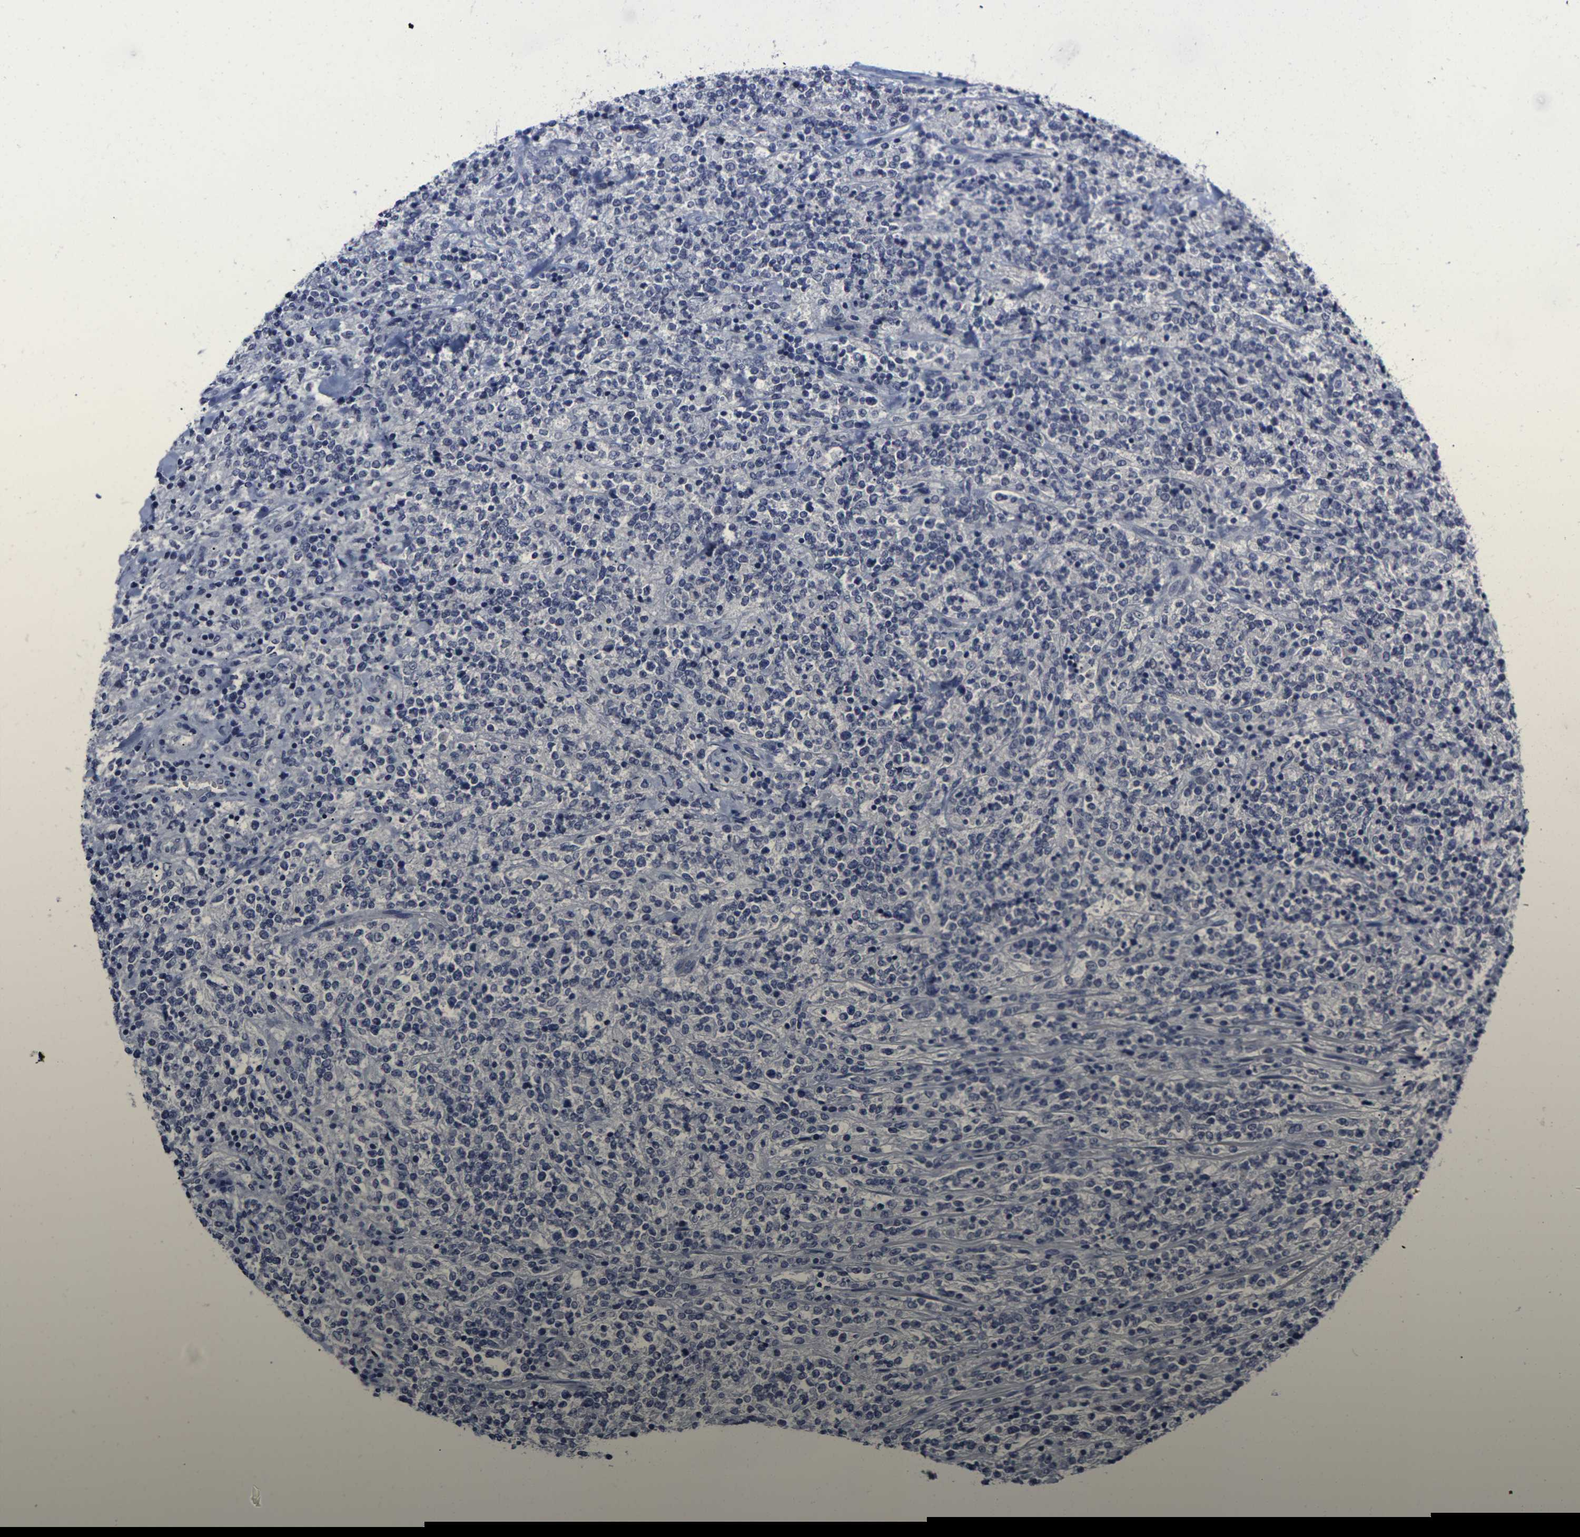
{"staining": {"intensity": "negative", "quantity": "none", "location": "none"}, "tissue": "lymphoma", "cell_type": "Tumor cells", "image_type": "cancer", "snomed": [{"axis": "morphology", "description": "Malignant lymphoma, non-Hodgkin's type, High grade"}, {"axis": "topography", "description": "Soft tissue"}], "caption": "An IHC photomicrograph of lymphoma is shown. There is no staining in tumor cells of lymphoma.", "gene": "MSANTD4", "patient": {"sex": "male", "age": 18}}